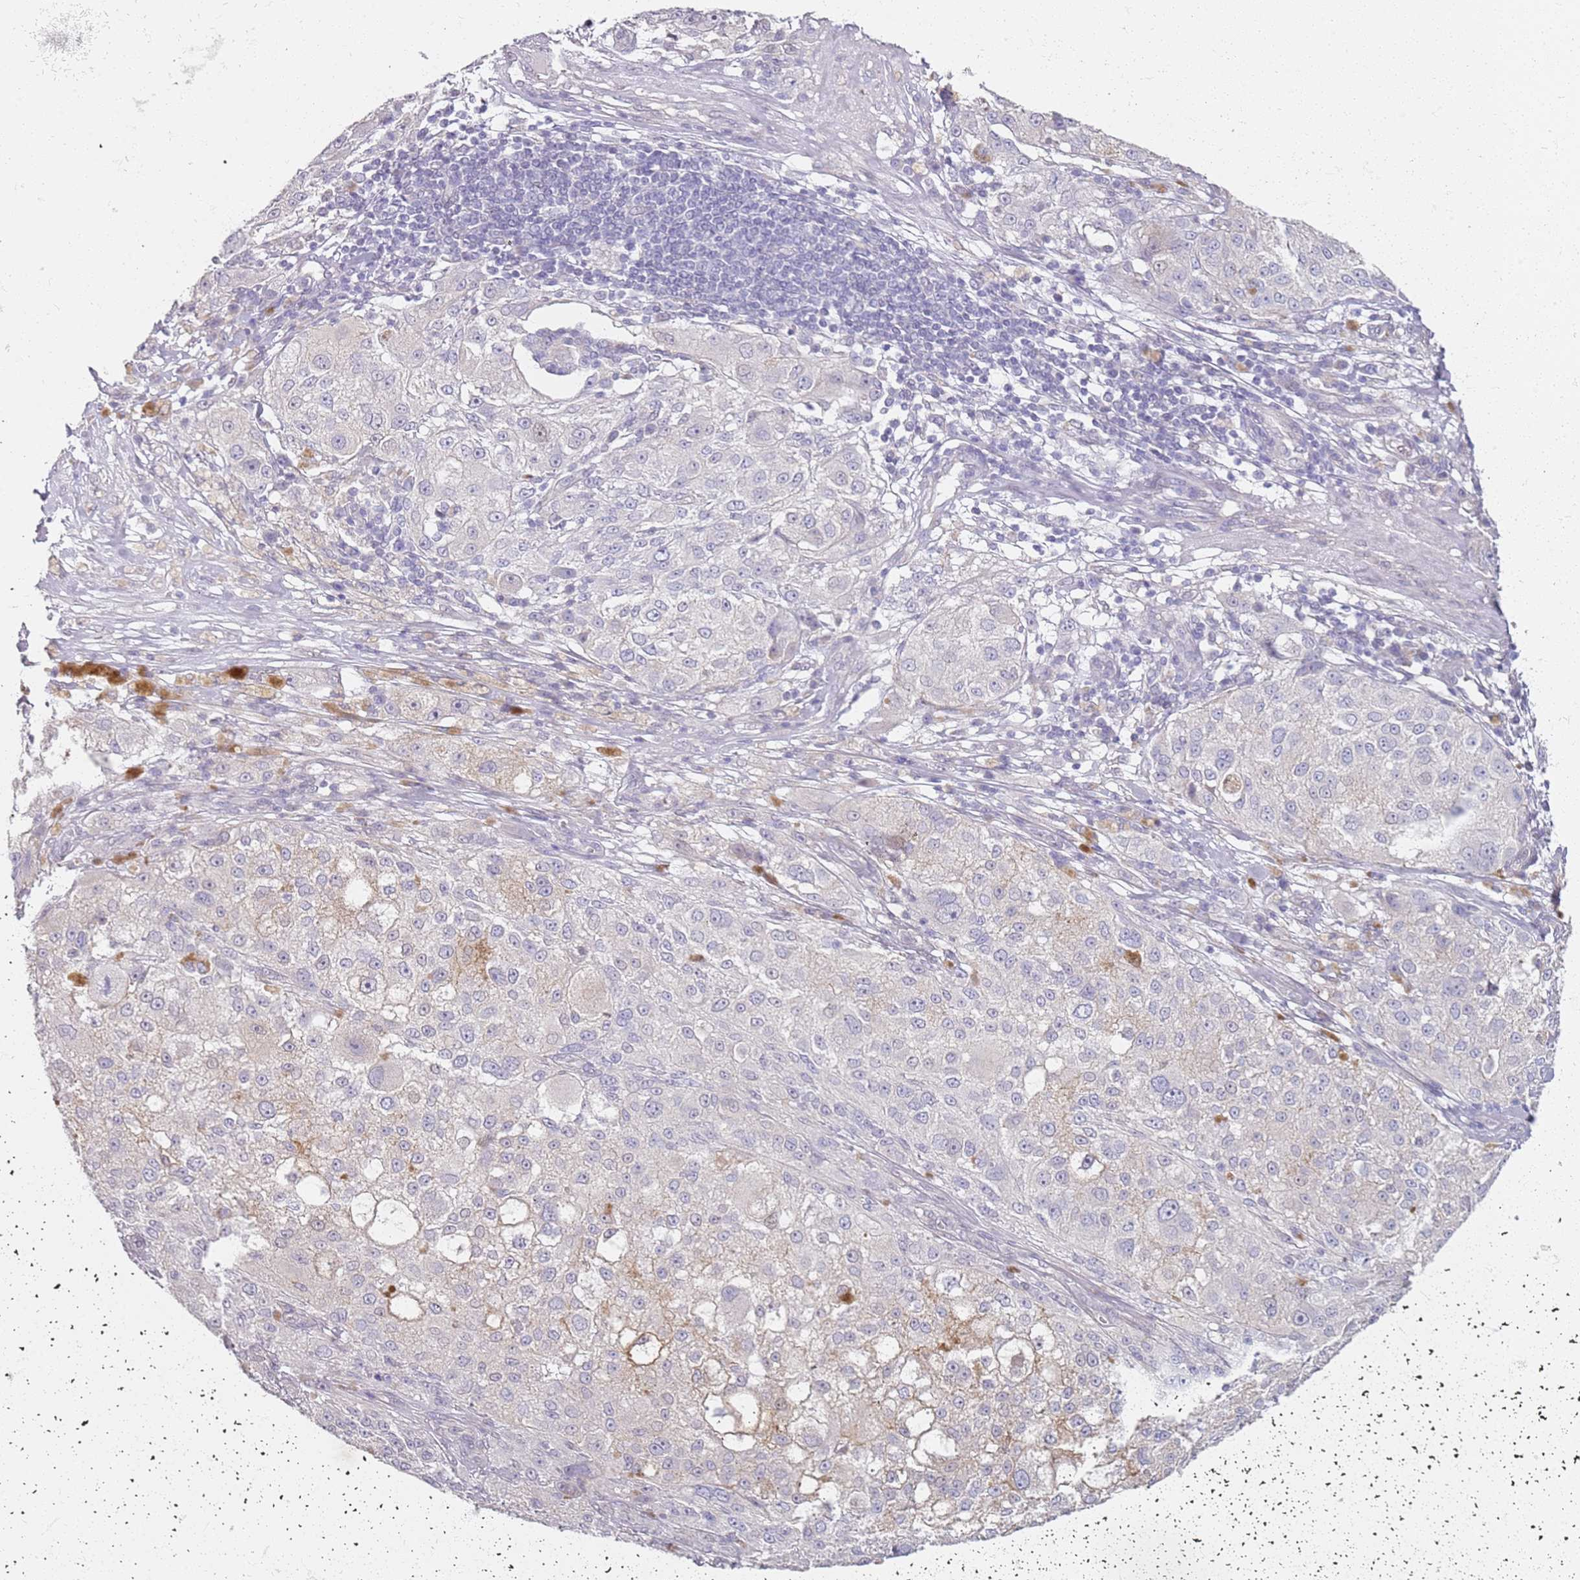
{"staining": {"intensity": "negative", "quantity": "none", "location": "none"}, "tissue": "melanoma", "cell_type": "Tumor cells", "image_type": "cancer", "snomed": [{"axis": "morphology", "description": "Necrosis, NOS"}, {"axis": "morphology", "description": "Malignant melanoma, NOS"}, {"axis": "topography", "description": "Skin"}], "caption": "DAB (3,3'-diaminobenzidine) immunohistochemical staining of human malignant melanoma reveals no significant positivity in tumor cells.", "gene": "CD40LG", "patient": {"sex": "female", "age": 87}}